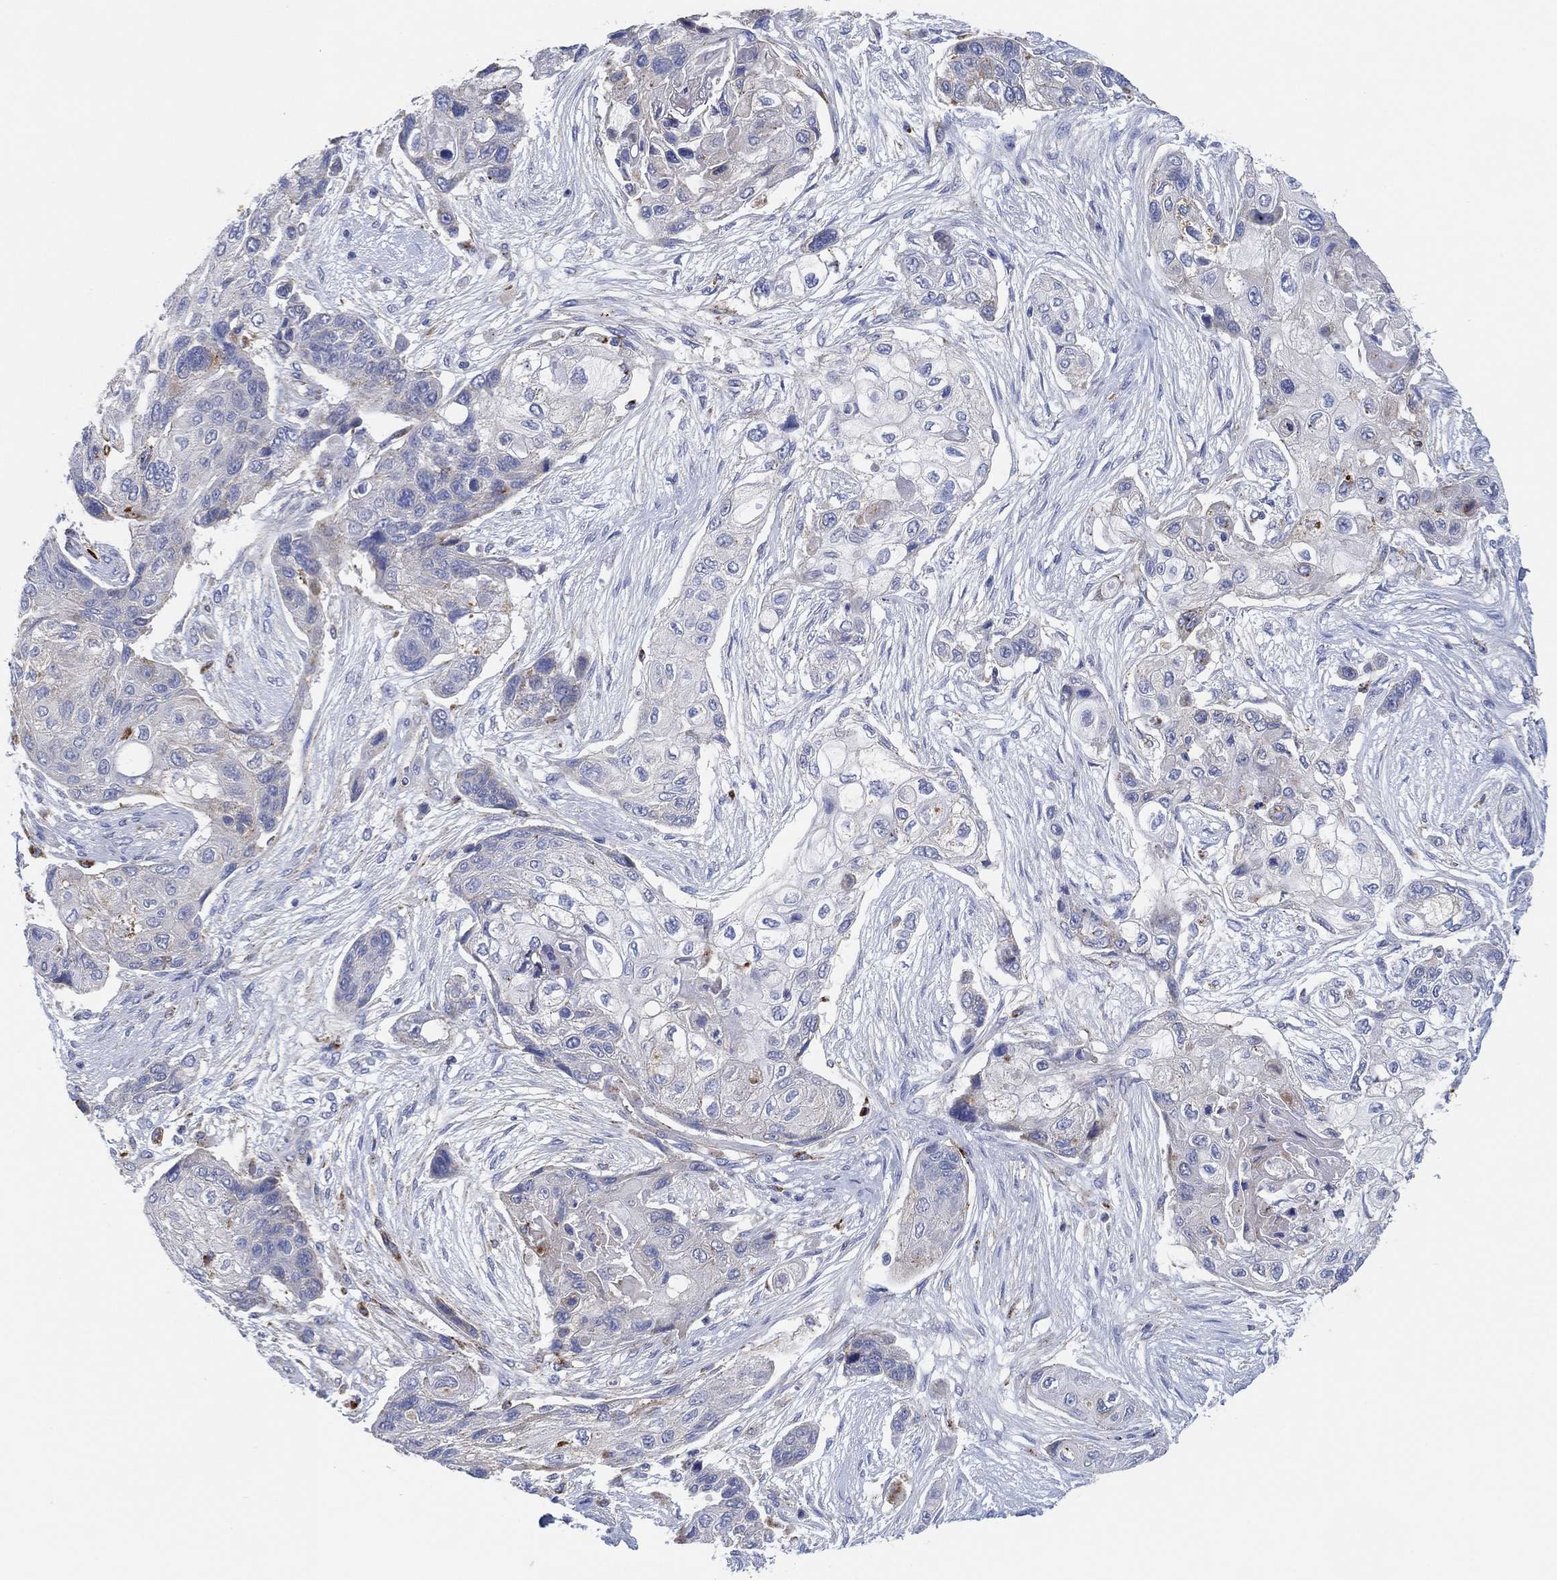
{"staining": {"intensity": "negative", "quantity": "none", "location": "none"}, "tissue": "lung cancer", "cell_type": "Tumor cells", "image_type": "cancer", "snomed": [{"axis": "morphology", "description": "Squamous cell carcinoma, NOS"}, {"axis": "topography", "description": "Lung"}], "caption": "This is a photomicrograph of immunohistochemistry (IHC) staining of lung squamous cell carcinoma, which shows no positivity in tumor cells.", "gene": "GALNS", "patient": {"sex": "male", "age": 69}}